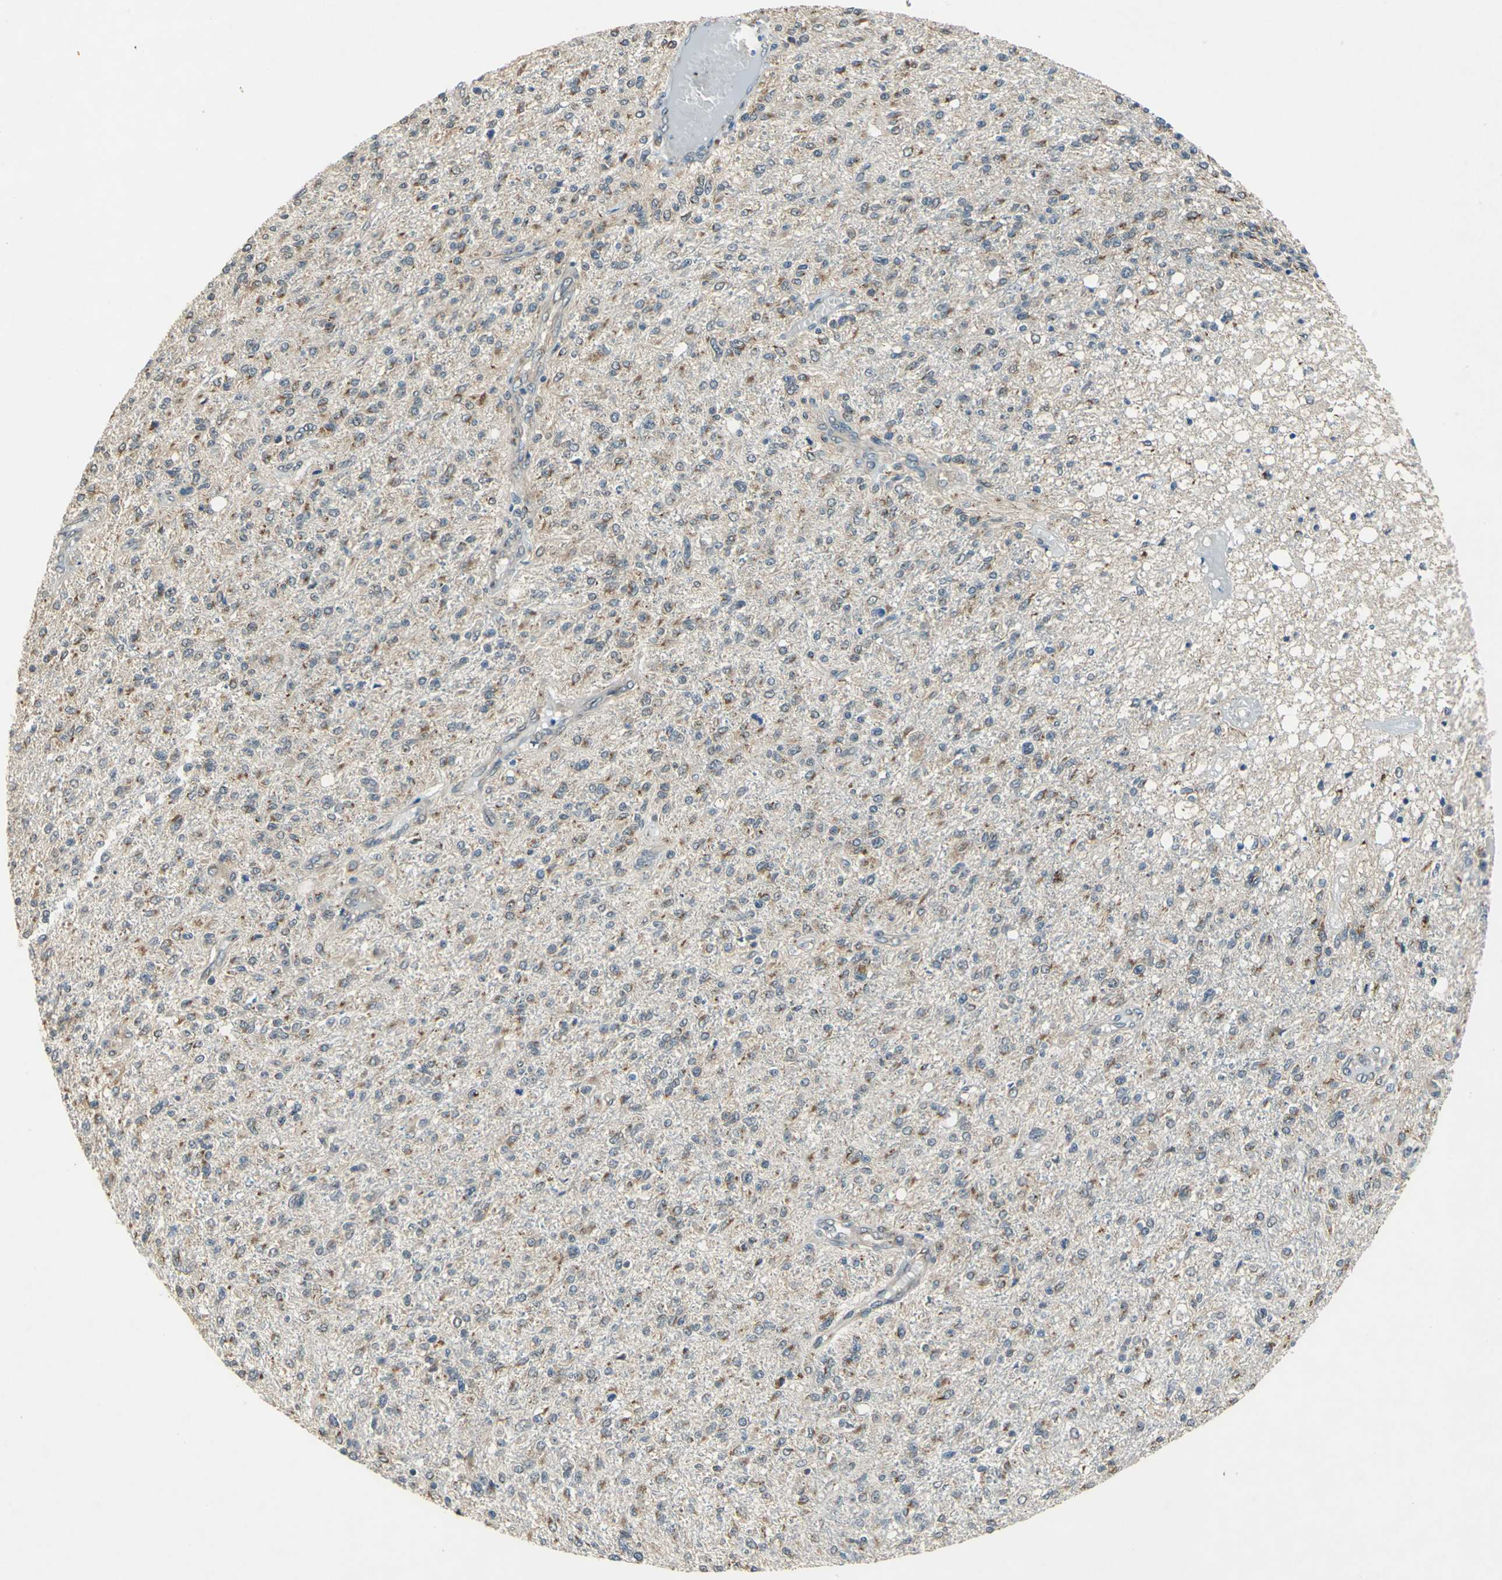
{"staining": {"intensity": "weak", "quantity": ">75%", "location": "cytoplasmic/membranous"}, "tissue": "glioma", "cell_type": "Tumor cells", "image_type": "cancer", "snomed": [{"axis": "morphology", "description": "Glioma, malignant, High grade"}, {"axis": "topography", "description": "Cerebral cortex"}], "caption": "DAB immunohistochemical staining of glioma reveals weak cytoplasmic/membranous protein positivity in about >75% of tumor cells. (Stains: DAB in brown, nuclei in blue, Microscopy: brightfield microscopy at high magnification).", "gene": "NFKBIE", "patient": {"sex": "male", "age": 76}}